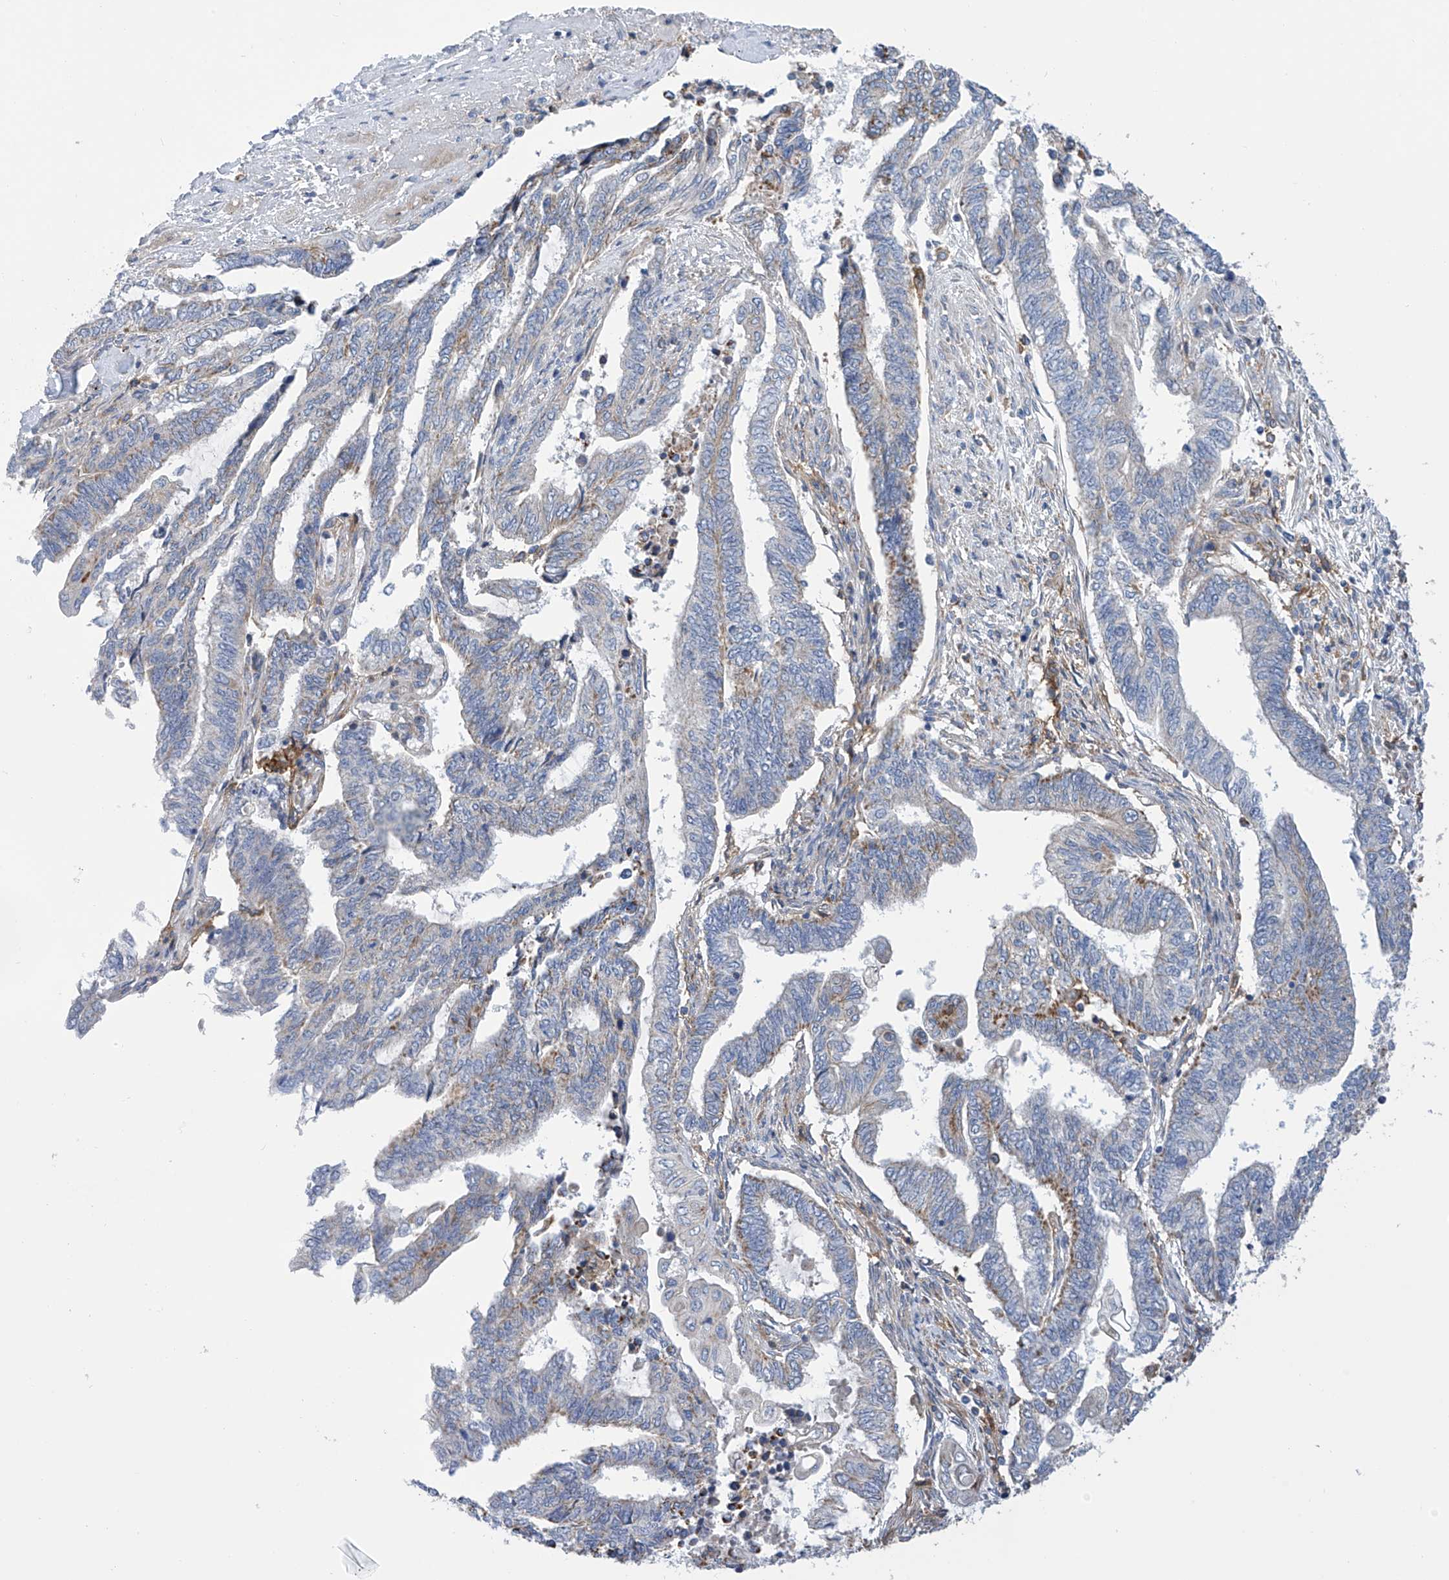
{"staining": {"intensity": "weak", "quantity": "<25%", "location": "cytoplasmic/membranous"}, "tissue": "endometrial cancer", "cell_type": "Tumor cells", "image_type": "cancer", "snomed": [{"axis": "morphology", "description": "Adenocarcinoma, NOS"}, {"axis": "topography", "description": "Uterus"}, {"axis": "topography", "description": "Endometrium"}], "caption": "DAB (3,3'-diaminobenzidine) immunohistochemical staining of endometrial cancer exhibits no significant expression in tumor cells.", "gene": "P2RX7", "patient": {"sex": "female", "age": 70}}